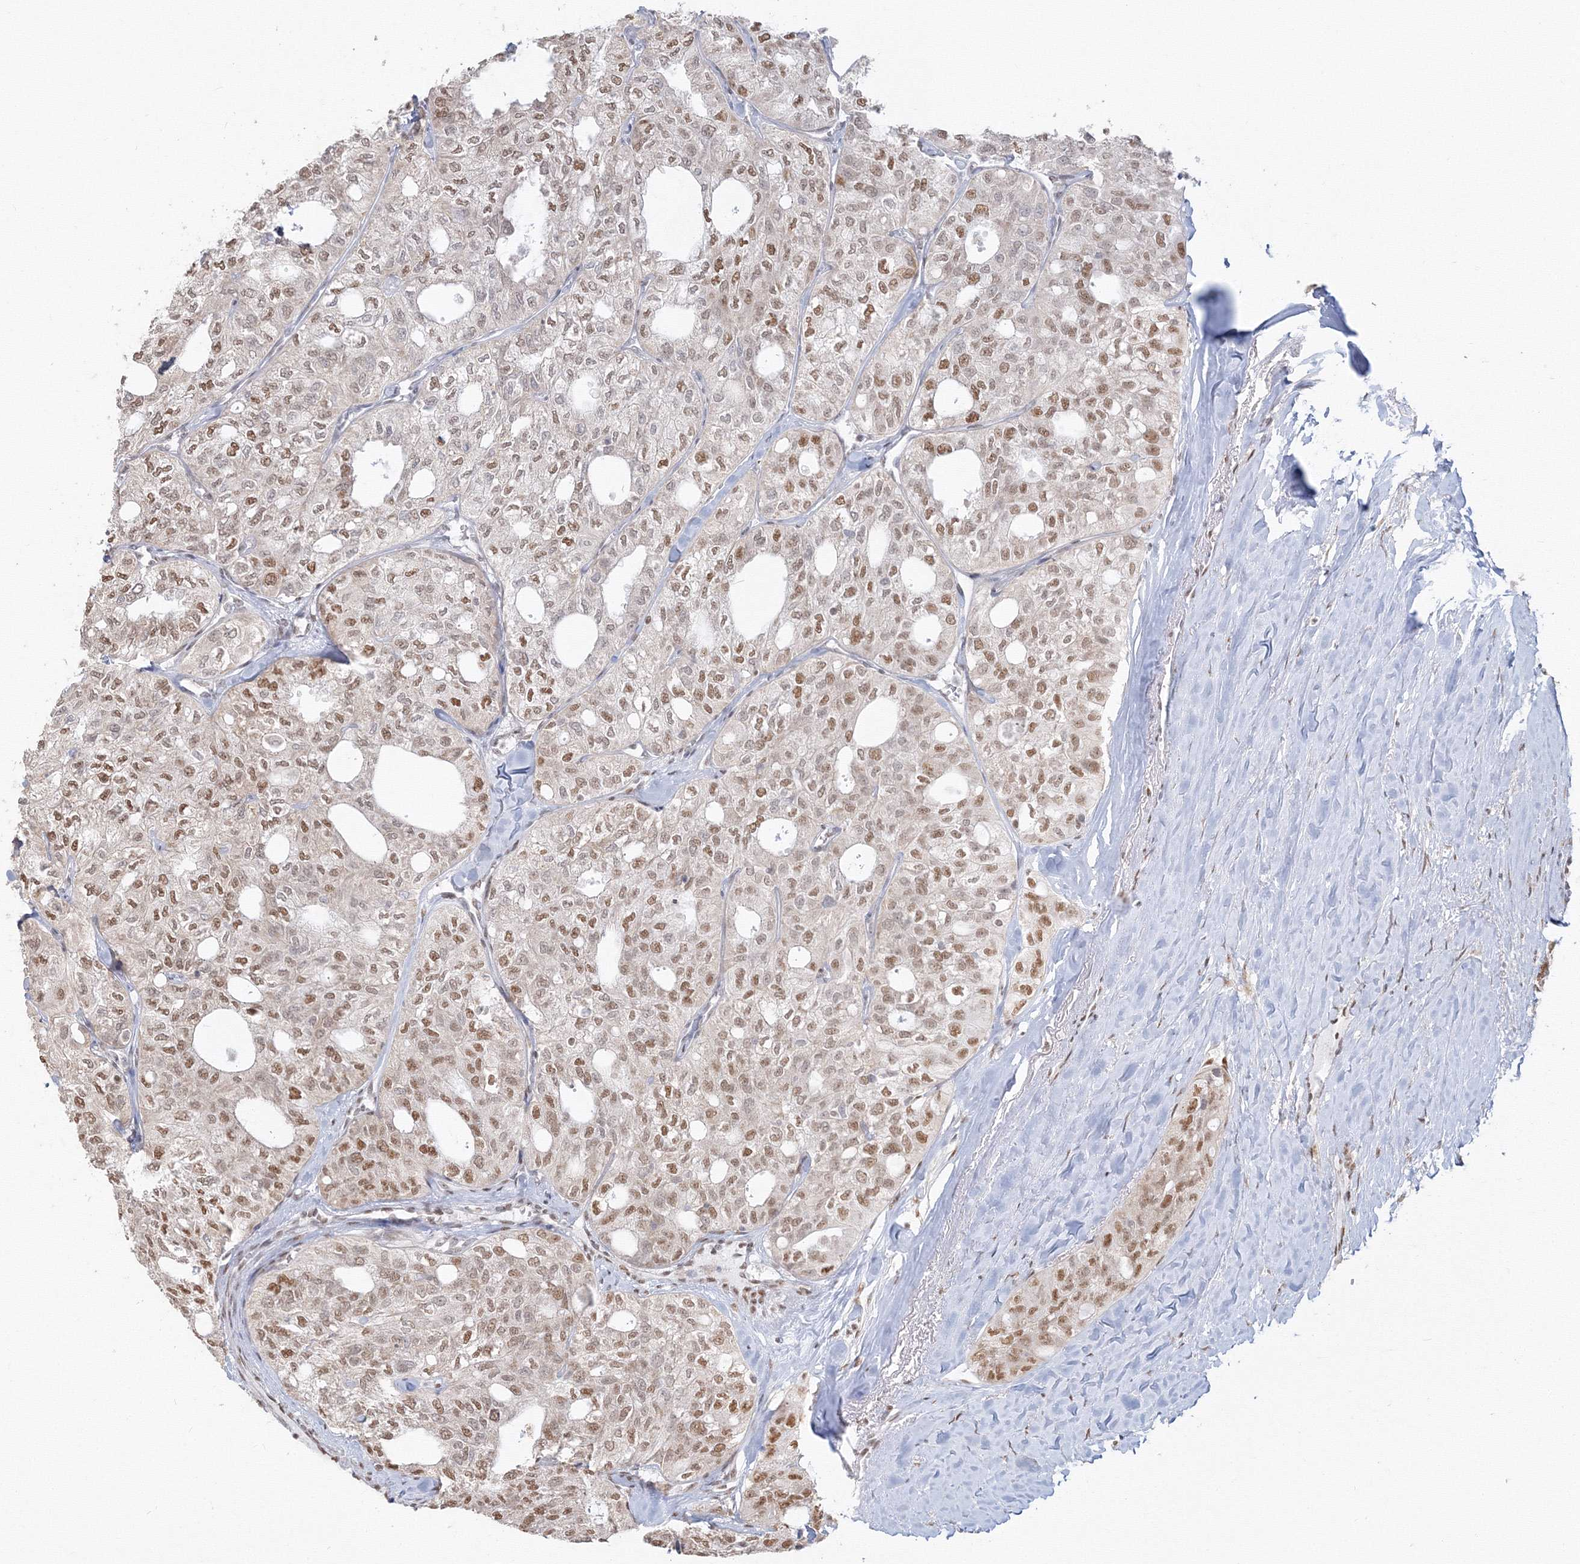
{"staining": {"intensity": "moderate", "quantity": ">75%", "location": "nuclear"}, "tissue": "thyroid cancer", "cell_type": "Tumor cells", "image_type": "cancer", "snomed": [{"axis": "morphology", "description": "Follicular adenoma carcinoma, NOS"}, {"axis": "topography", "description": "Thyroid gland"}], "caption": "This micrograph shows immunohistochemistry staining of human thyroid cancer, with medium moderate nuclear staining in approximately >75% of tumor cells.", "gene": "PPP4R2", "patient": {"sex": "male", "age": 75}}